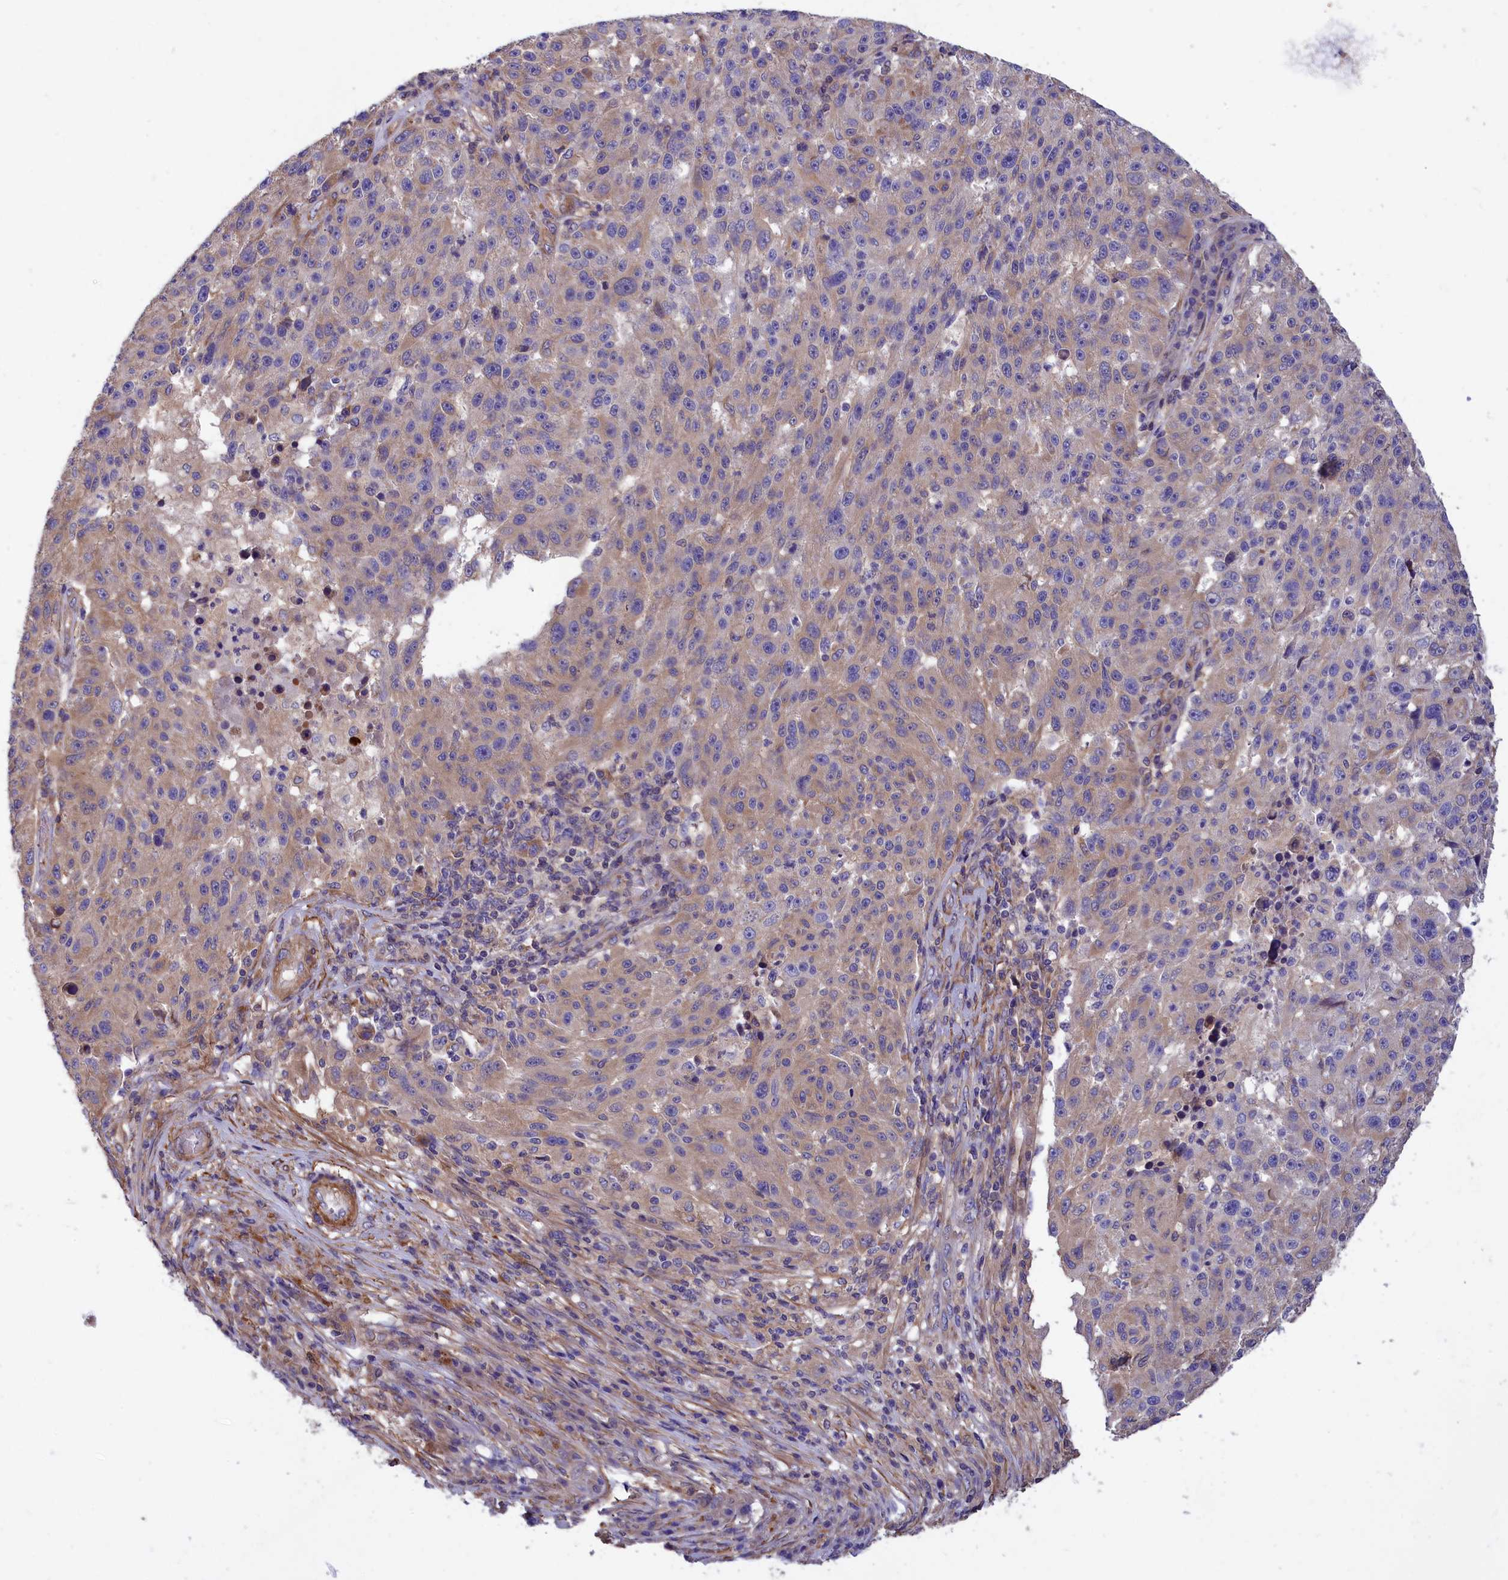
{"staining": {"intensity": "weak", "quantity": "<25%", "location": "cytoplasmic/membranous"}, "tissue": "melanoma", "cell_type": "Tumor cells", "image_type": "cancer", "snomed": [{"axis": "morphology", "description": "Malignant melanoma, NOS"}, {"axis": "topography", "description": "Skin"}], "caption": "Immunohistochemical staining of malignant melanoma reveals no significant expression in tumor cells.", "gene": "AMDHD2", "patient": {"sex": "male", "age": 53}}